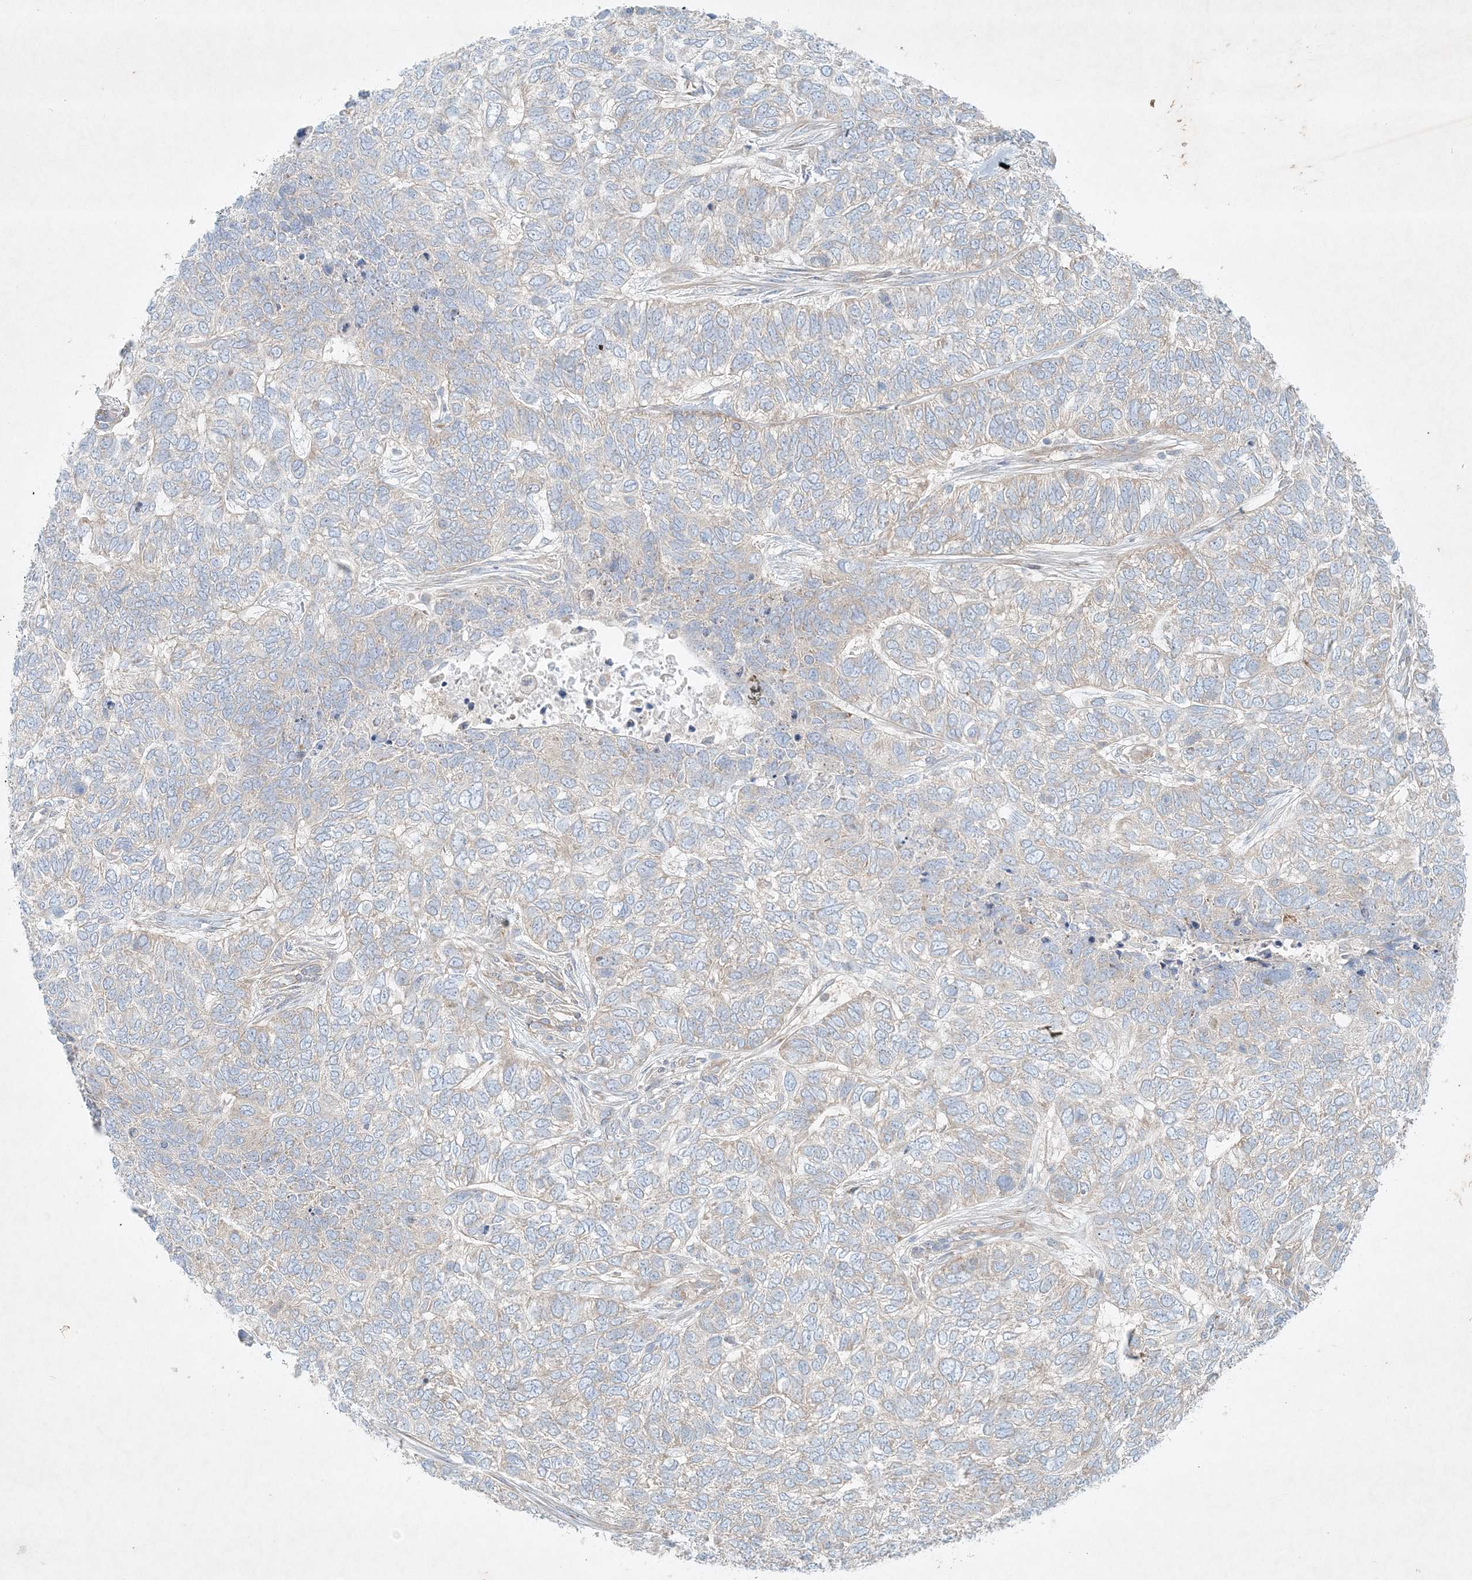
{"staining": {"intensity": "negative", "quantity": "none", "location": "none"}, "tissue": "skin cancer", "cell_type": "Tumor cells", "image_type": "cancer", "snomed": [{"axis": "morphology", "description": "Basal cell carcinoma"}, {"axis": "topography", "description": "Skin"}], "caption": "Skin cancer (basal cell carcinoma) was stained to show a protein in brown. There is no significant staining in tumor cells.", "gene": "STK11IP", "patient": {"sex": "female", "age": 65}}